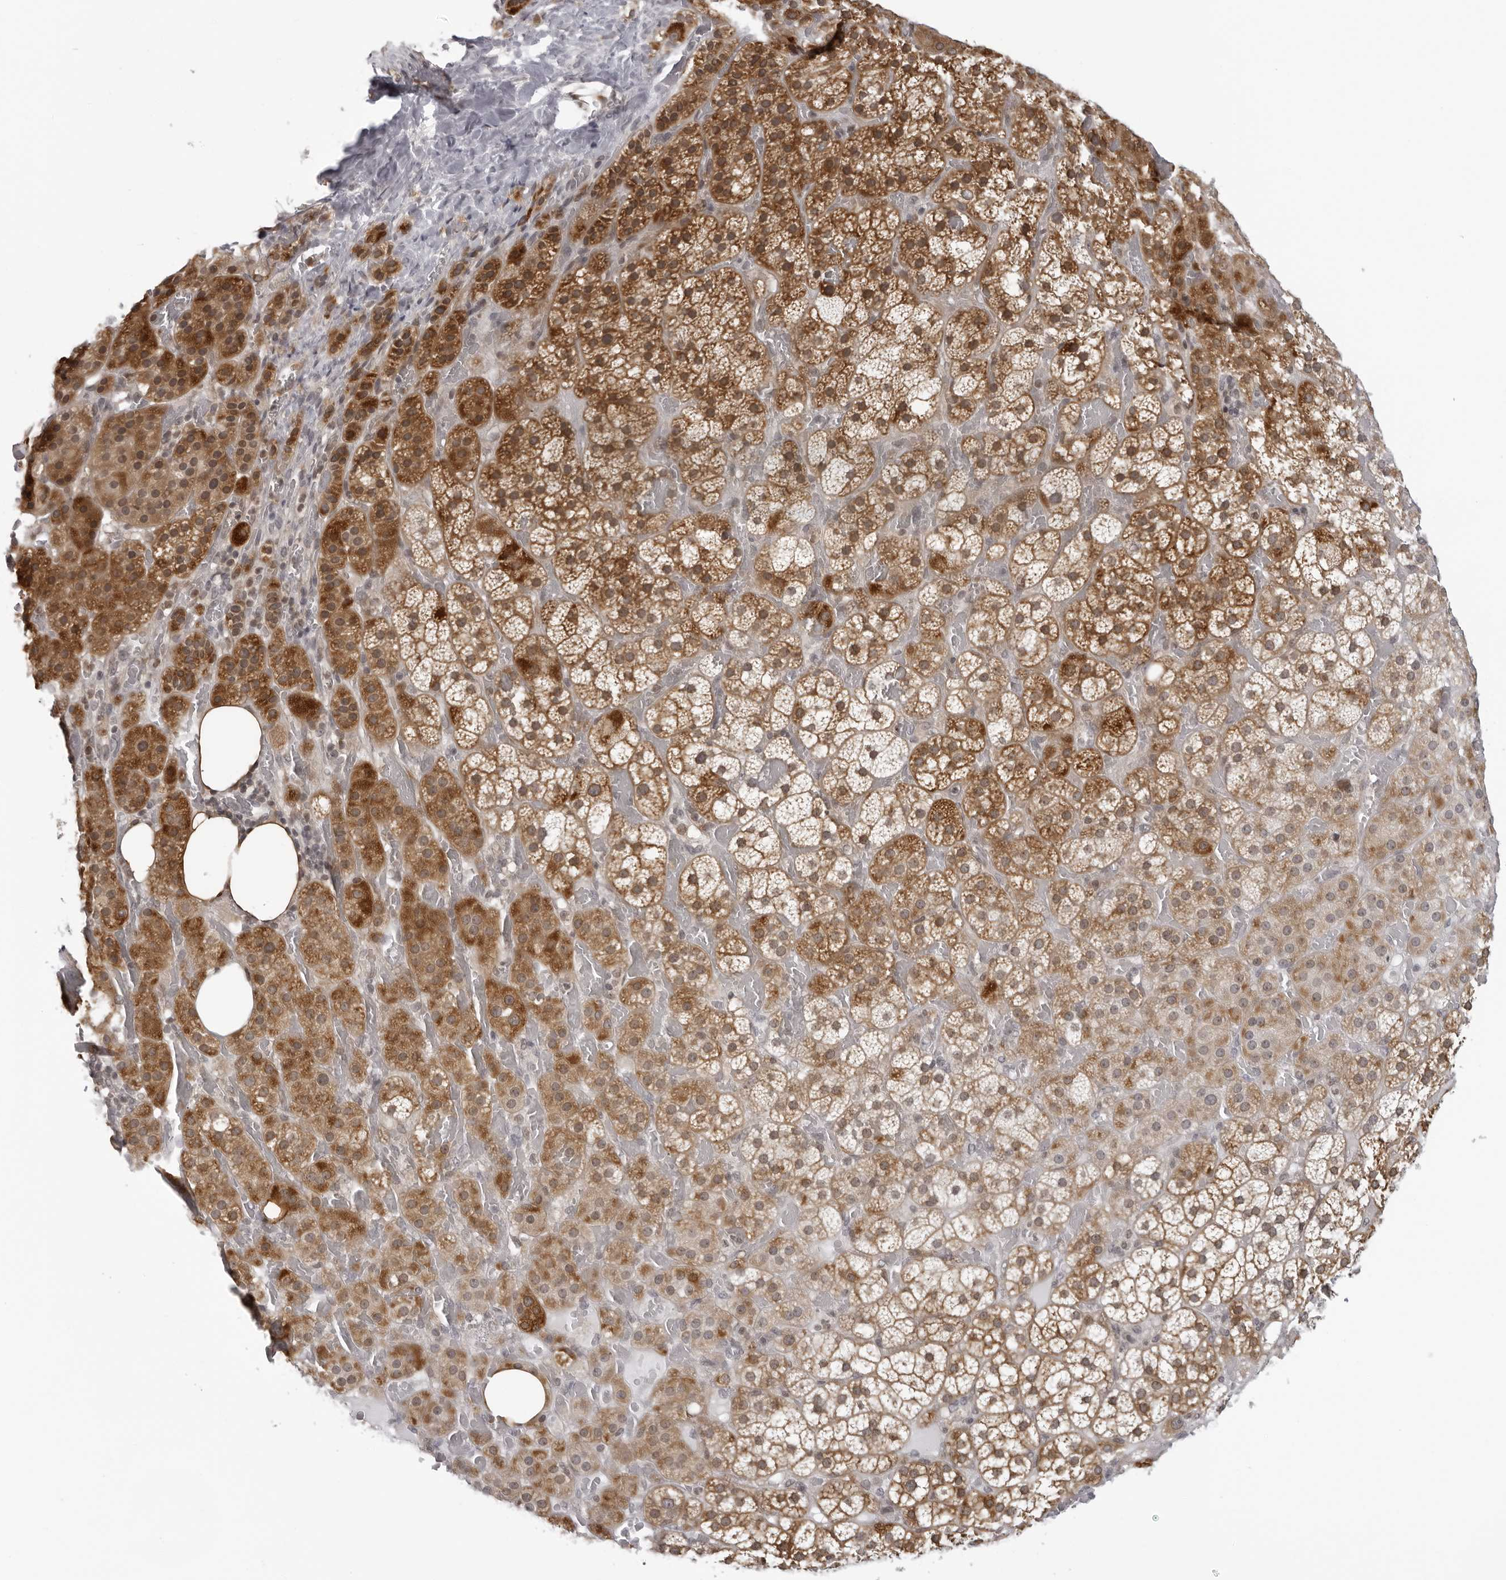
{"staining": {"intensity": "moderate", "quantity": ">75%", "location": "cytoplasmic/membranous"}, "tissue": "adrenal gland", "cell_type": "Glandular cells", "image_type": "normal", "snomed": [{"axis": "morphology", "description": "Normal tissue, NOS"}, {"axis": "topography", "description": "Adrenal gland"}], "caption": "Adrenal gland stained for a protein displays moderate cytoplasmic/membranous positivity in glandular cells. (DAB = brown stain, brightfield microscopy at high magnification).", "gene": "MRPS15", "patient": {"sex": "female", "age": 59}}